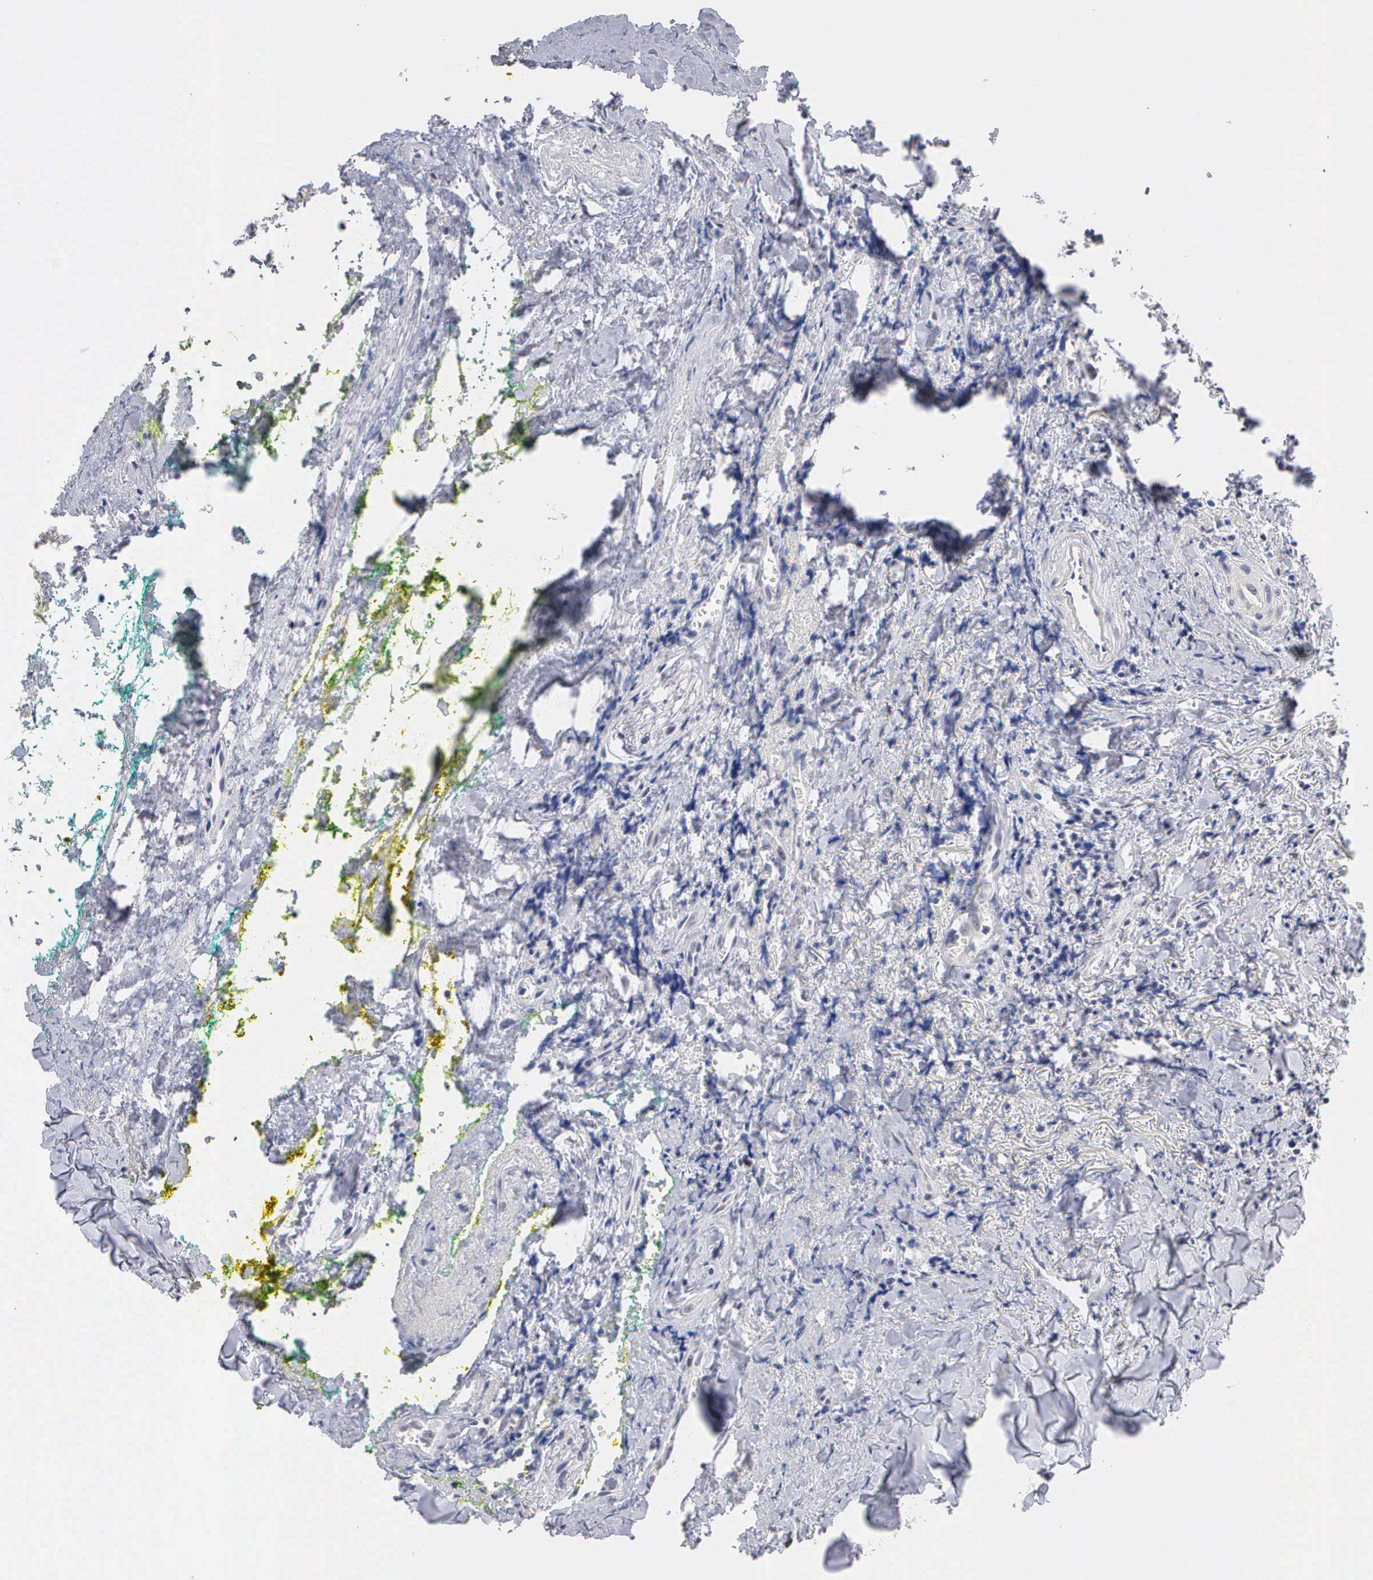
{"staining": {"intensity": "moderate", "quantity": "<25%", "location": "nuclear"}, "tissue": "head and neck cancer", "cell_type": "Tumor cells", "image_type": "cancer", "snomed": [{"axis": "morphology", "description": "Squamous cell carcinoma, NOS"}, {"axis": "topography", "description": "Oral tissue"}, {"axis": "topography", "description": "Head-Neck"}], "caption": "A low amount of moderate nuclear expression is seen in about <25% of tumor cells in squamous cell carcinoma (head and neck) tissue.", "gene": "KDM6A", "patient": {"sex": "female", "age": 82}}